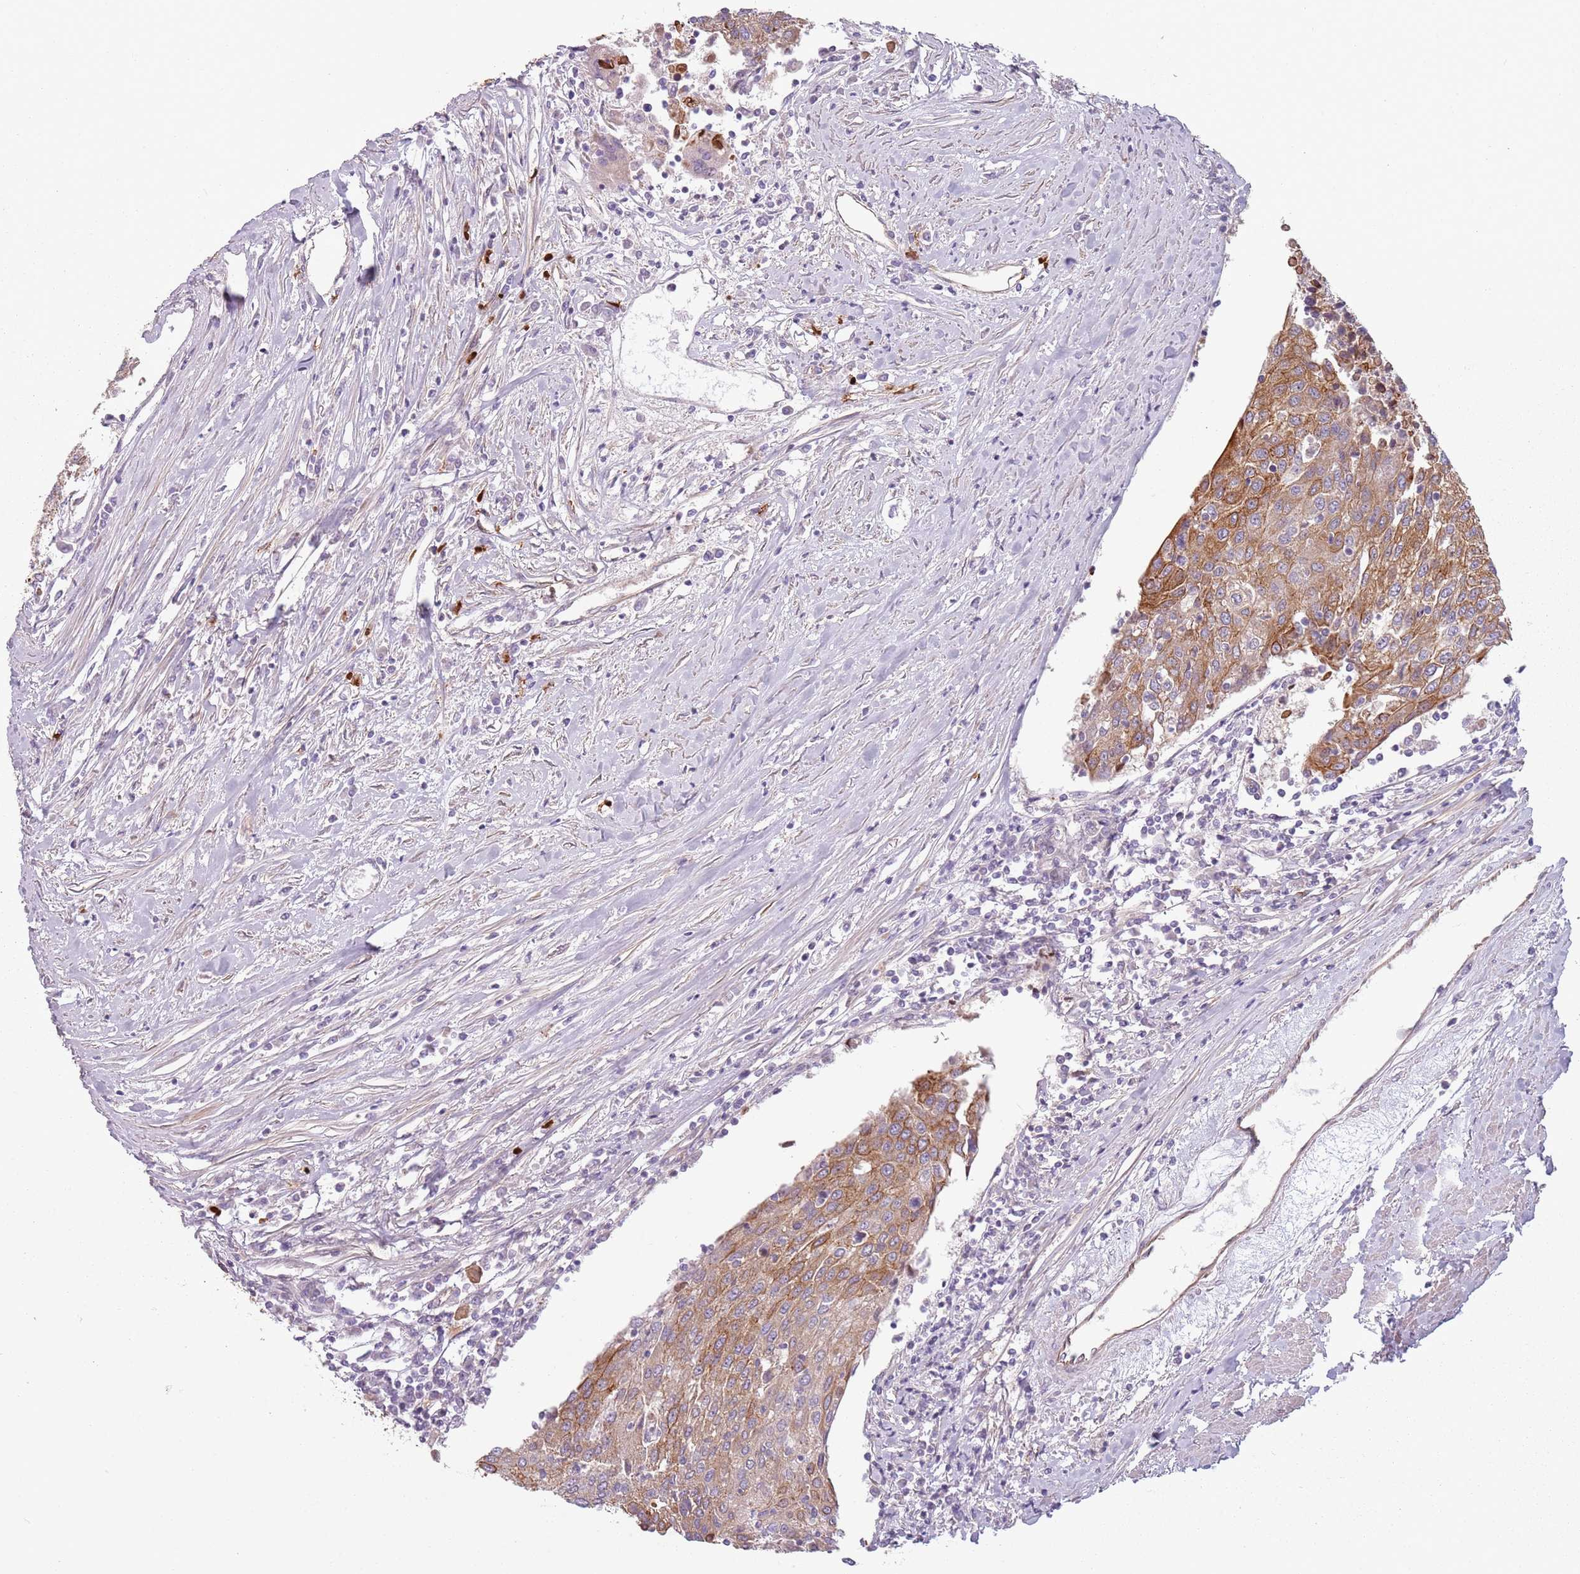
{"staining": {"intensity": "moderate", "quantity": ">75%", "location": "cytoplasmic/membranous"}, "tissue": "urothelial cancer", "cell_type": "Tumor cells", "image_type": "cancer", "snomed": [{"axis": "morphology", "description": "Urothelial carcinoma, High grade"}, {"axis": "topography", "description": "Urinary bladder"}], "caption": "A brown stain shows moderate cytoplasmic/membranous staining of a protein in human high-grade urothelial carcinoma tumor cells.", "gene": "TLCD2", "patient": {"sex": "female", "age": 85}}